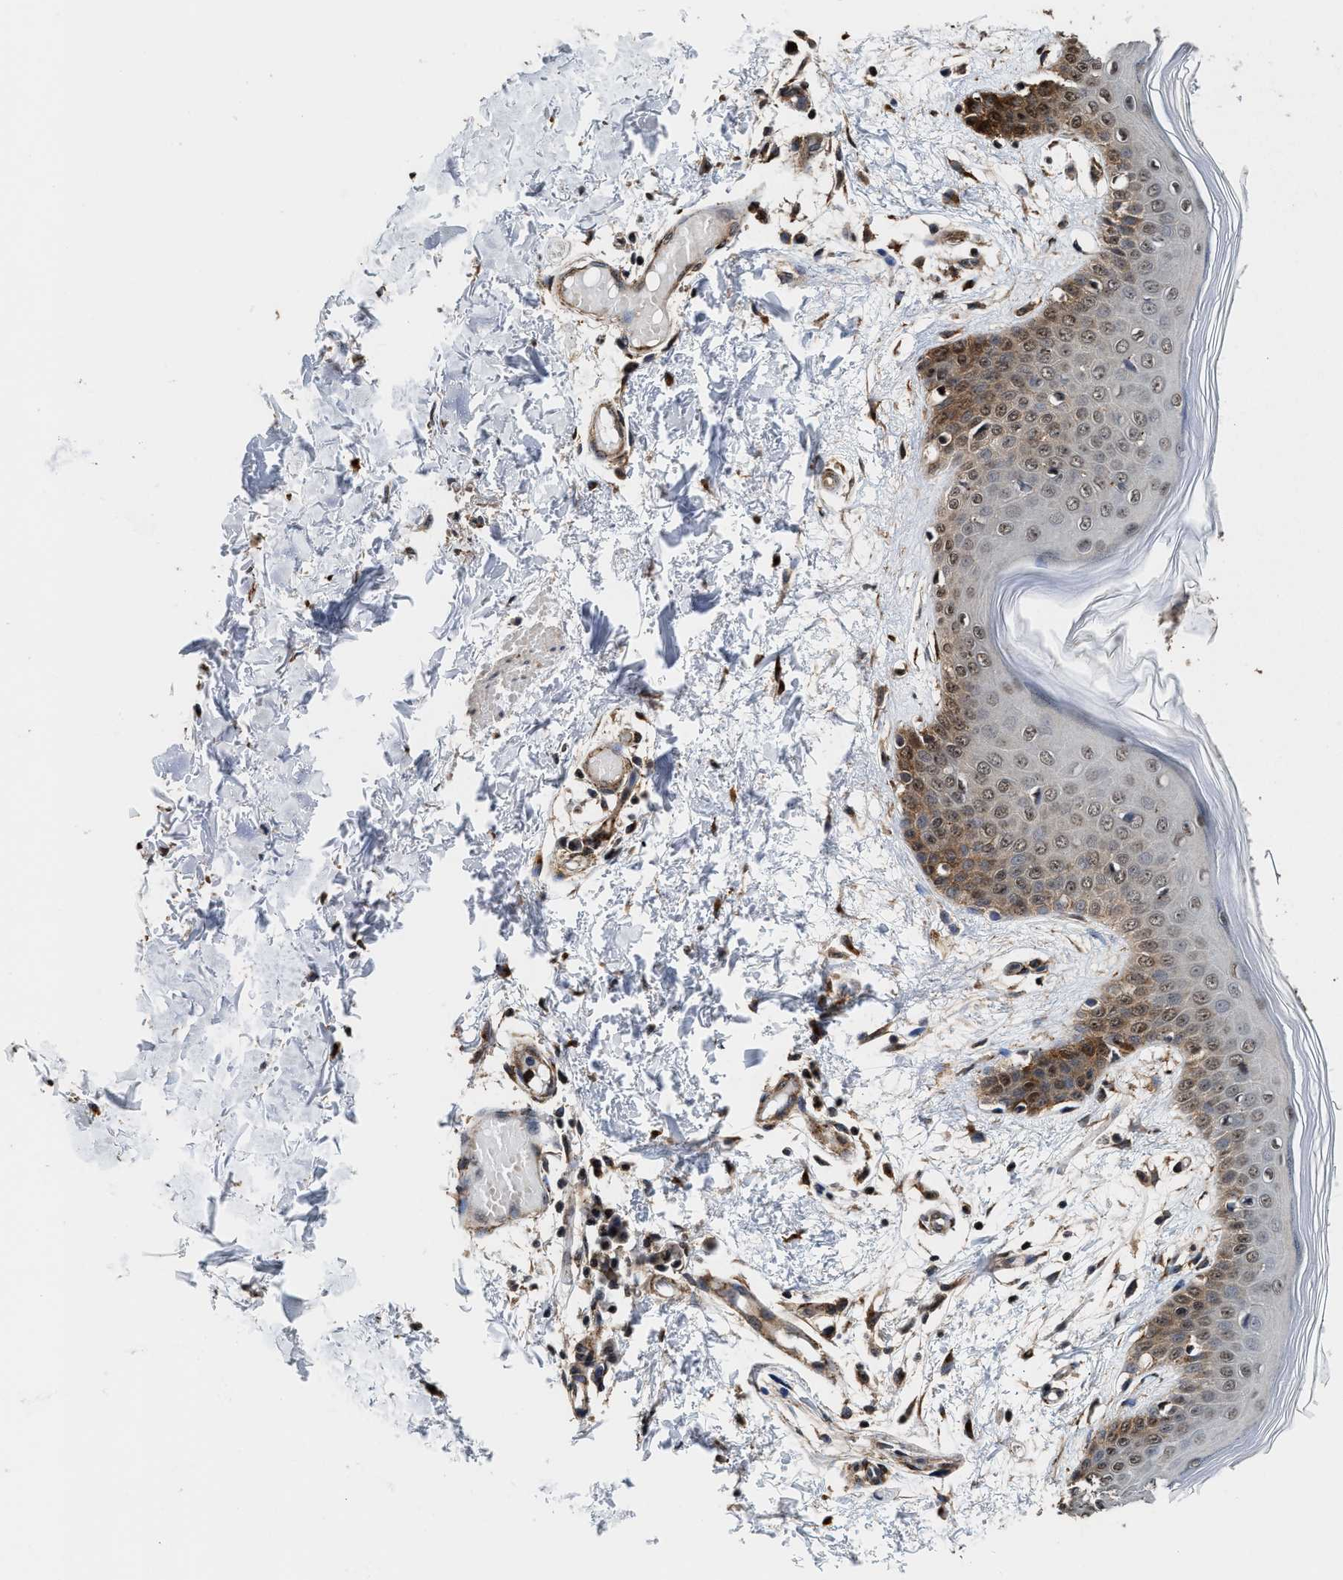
{"staining": {"intensity": "strong", "quantity": ">75%", "location": "cytoplasmic/membranous,nuclear"}, "tissue": "skin", "cell_type": "Fibroblasts", "image_type": "normal", "snomed": [{"axis": "morphology", "description": "Normal tissue, NOS"}, {"axis": "topography", "description": "Skin"}], "caption": "This histopathology image shows IHC staining of normal skin, with high strong cytoplasmic/membranous,nuclear staining in approximately >75% of fibroblasts.", "gene": "SEPTIN2", "patient": {"sex": "male", "age": 53}}